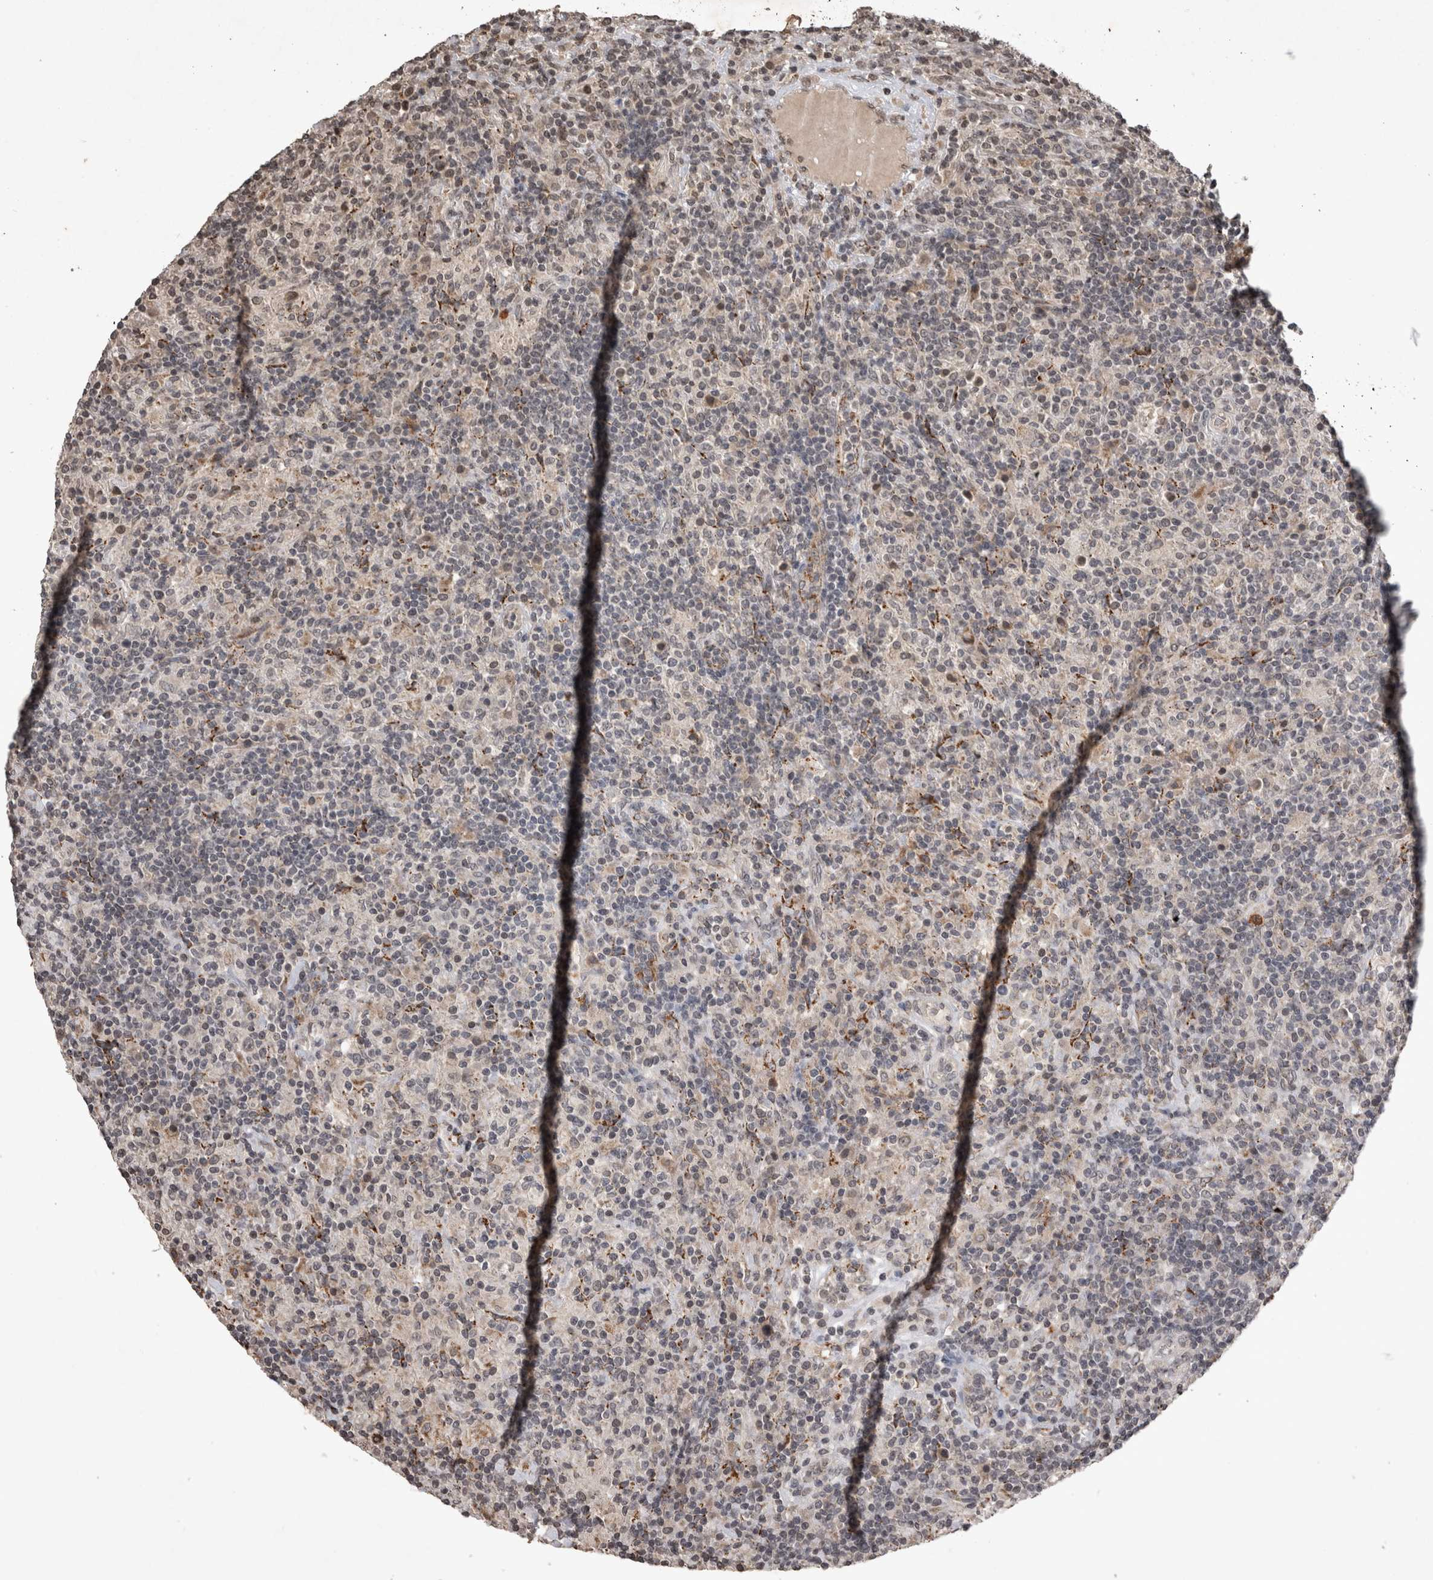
{"staining": {"intensity": "negative", "quantity": "none", "location": "none"}, "tissue": "lymphoma", "cell_type": "Tumor cells", "image_type": "cancer", "snomed": [{"axis": "morphology", "description": "Hodgkin's disease, NOS"}, {"axis": "topography", "description": "Lymph node"}], "caption": "Photomicrograph shows no protein expression in tumor cells of lymphoma tissue. The staining was performed using DAB (3,3'-diaminobenzidine) to visualize the protein expression in brown, while the nuclei were stained in blue with hematoxylin (Magnification: 20x).", "gene": "HRK", "patient": {"sex": "male", "age": 70}}